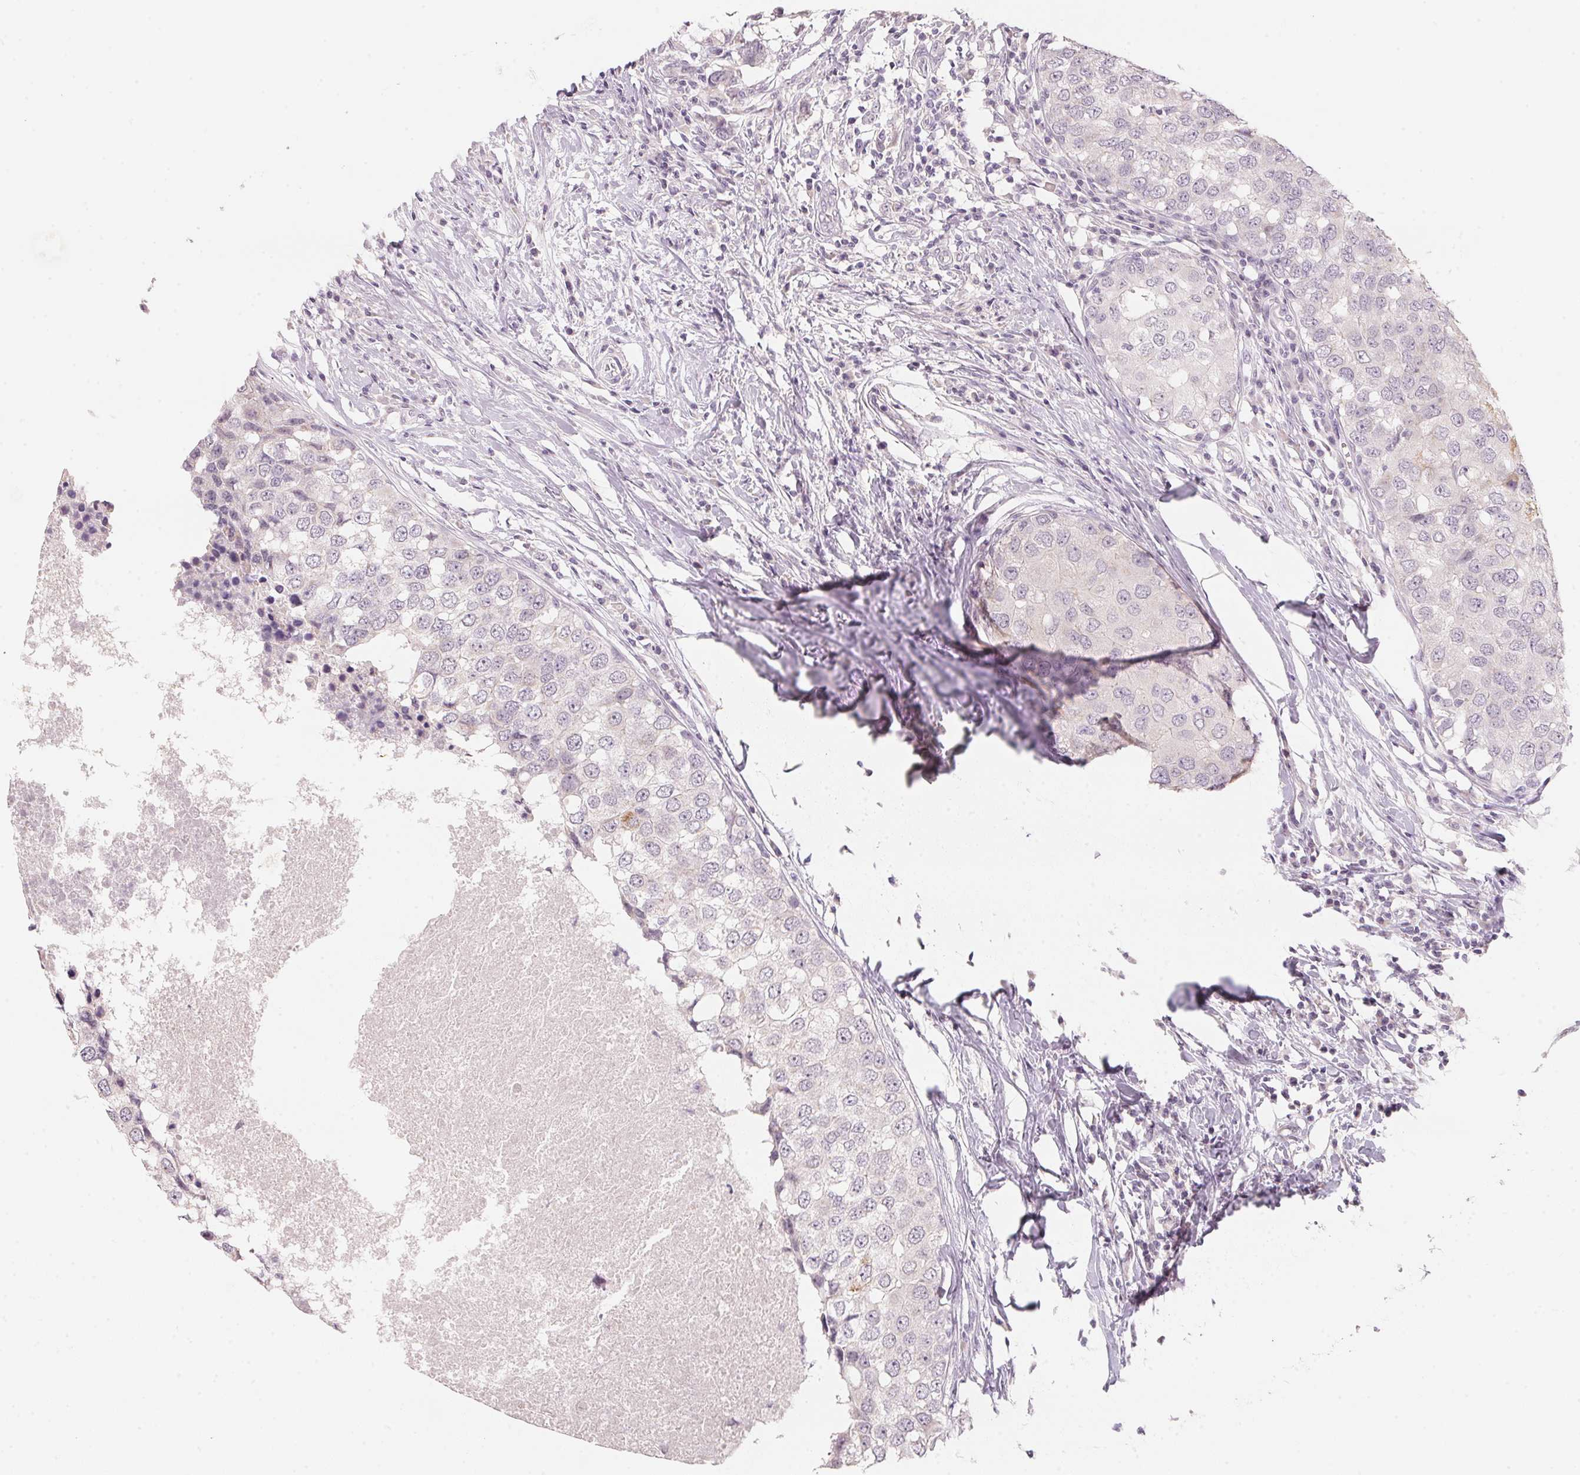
{"staining": {"intensity": "negative", "quantity": "none", "location": "none"}, "tissue": "breast cancer", "cell_type": "Tumor cells", "image_type": "cancer", "snomed": [{"axis": "morphology", "description": "Duct carcinoma"}, {"axis": "topography", "description": "Breast"}], "caption": "Immunohistochemical staining of infiltrating ductal carcinoma (breast) exhibits no significant positivity in tumor cells.", "gene": "ANKRD31", "patient": {"sex": "female", "age": 27}}